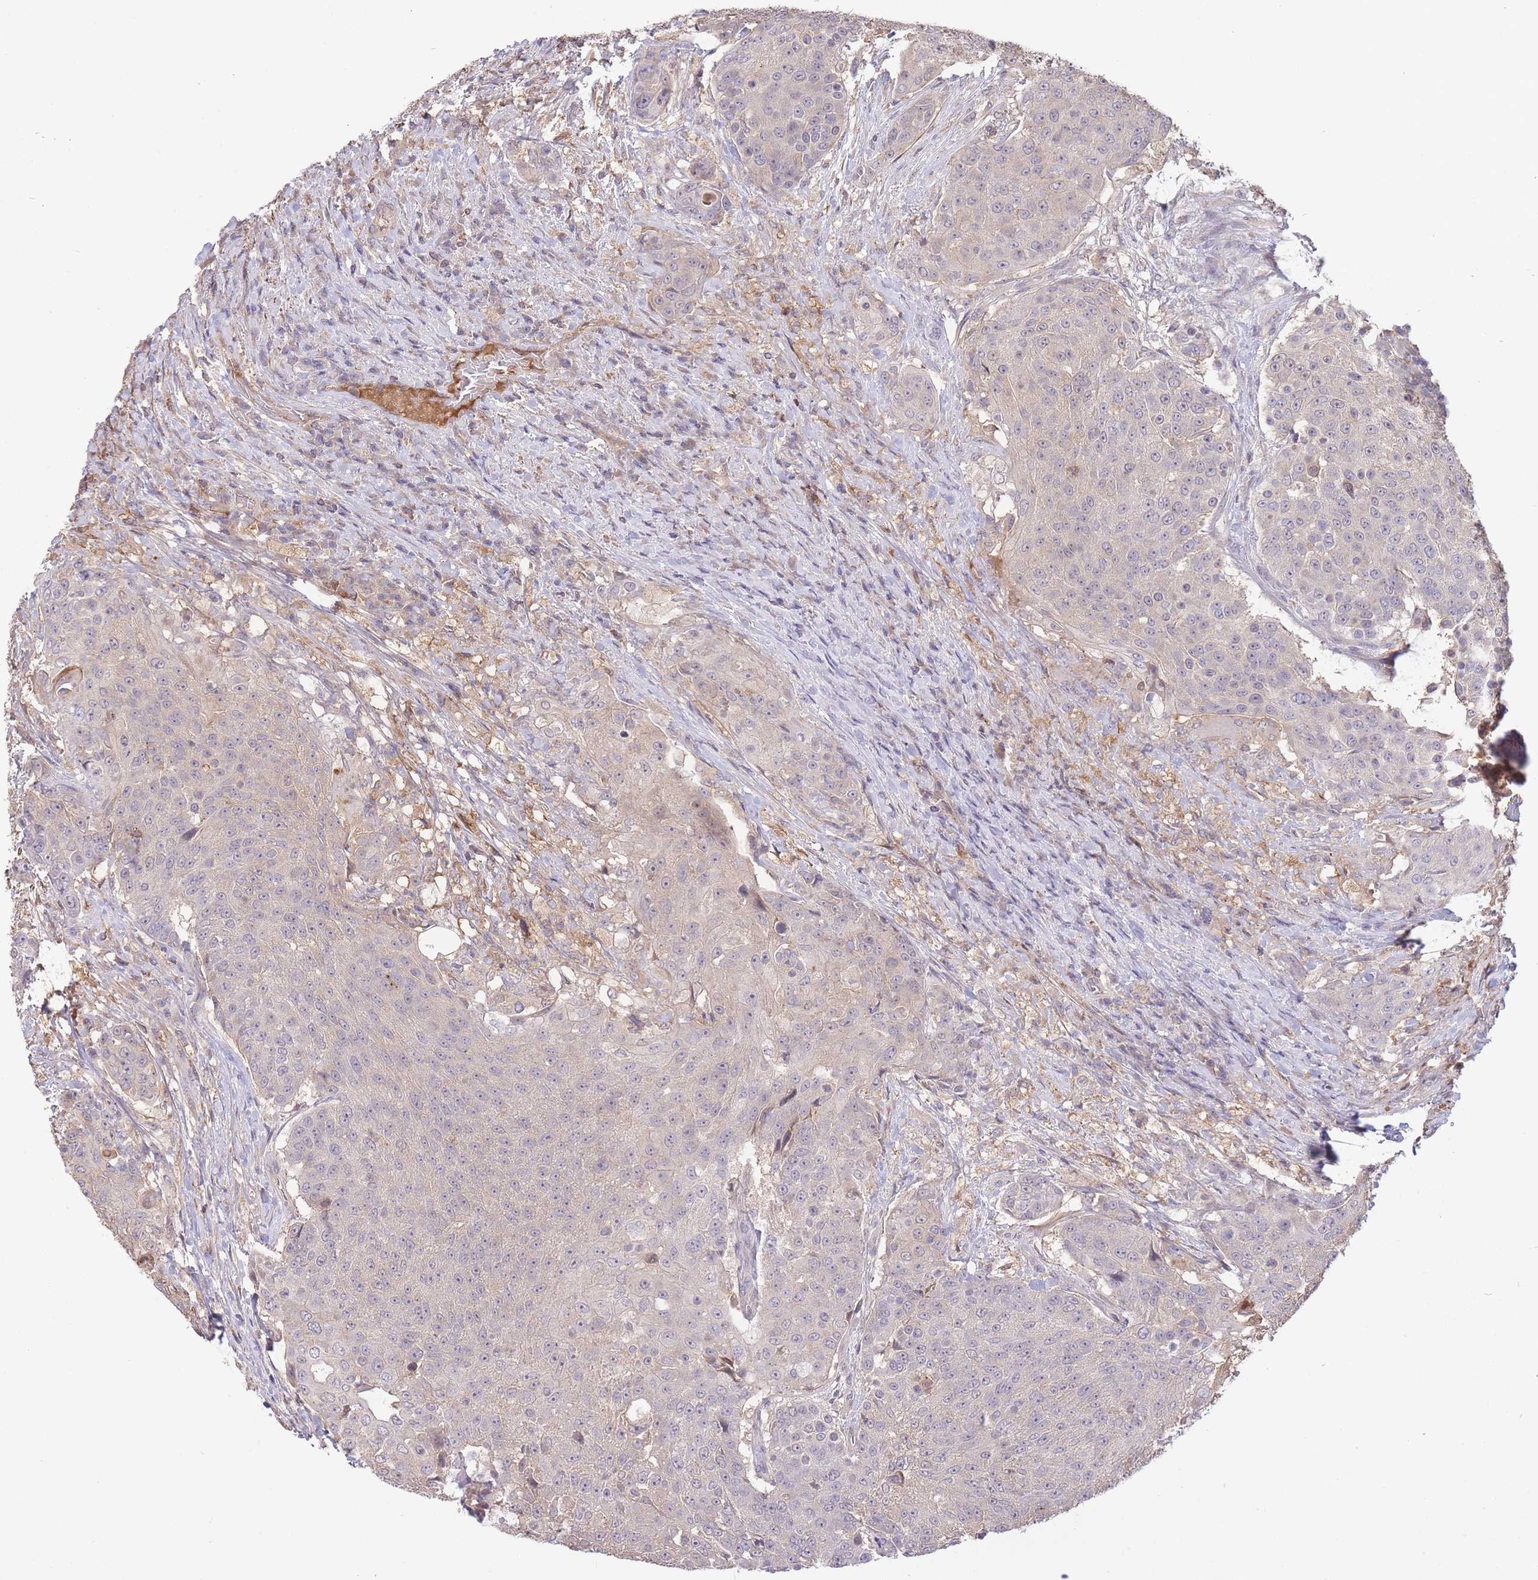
{"staining": {"intensity": "negative", "quantity": "none", "location": "none"}, "tissue": "urothelial cancer", "cell_type": "Tumor cells", "image_type": "cancer", "snomed": [{"axis": "morphology", "description": "Urothelial carcinoma, High grade"}, {"axis": "topography", "description": "Urinary bladder"}], "caption": "IHC micrograph of neoplastic tissue: human high-grade urothelial carcinoma stained with DAB (3,3'-diaminobenzidine) demonstrates no significant protein staining in tumor cells.", "gene": "ZNF304", "patient": {"sex": "female", "age": 63}}